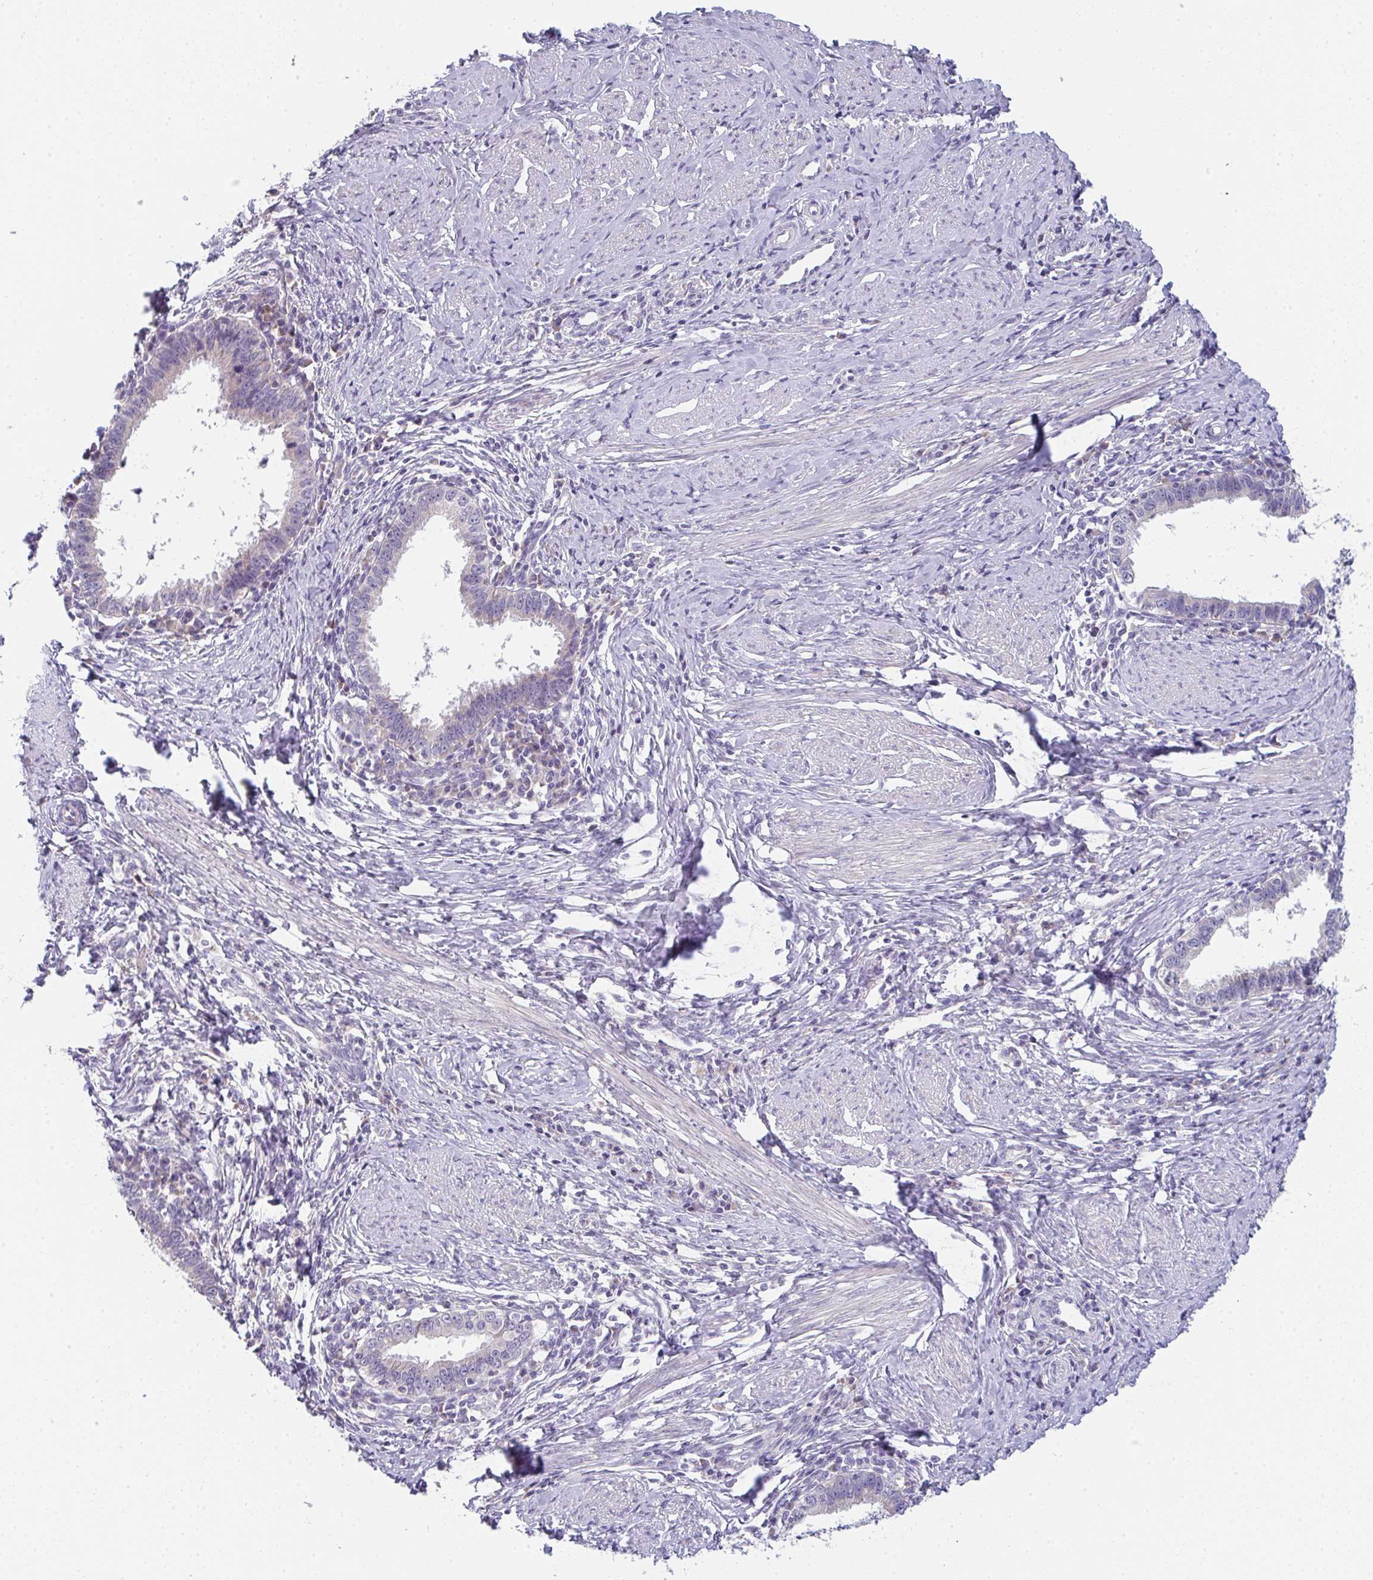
{"staining": {"intensity": "weak", "quantity": "<25%", "location": "cytoplasmic/membranous"}, "tissue": "cervical cancer", "cell_type": "Tumor cells", "image_type": "cancer", "snomed": [{"axis": "morphology", "description": "Adenocarcinoma, NOS"}, {"axis": "topography", "description": "Cervix"}], "caption": "The histopathology image shows no significant positivity in tumor cells of cervical cancer (adenocarcinoma).", "gene": "CACNA1S", "patient": {"sex": "female", "age": 36}}